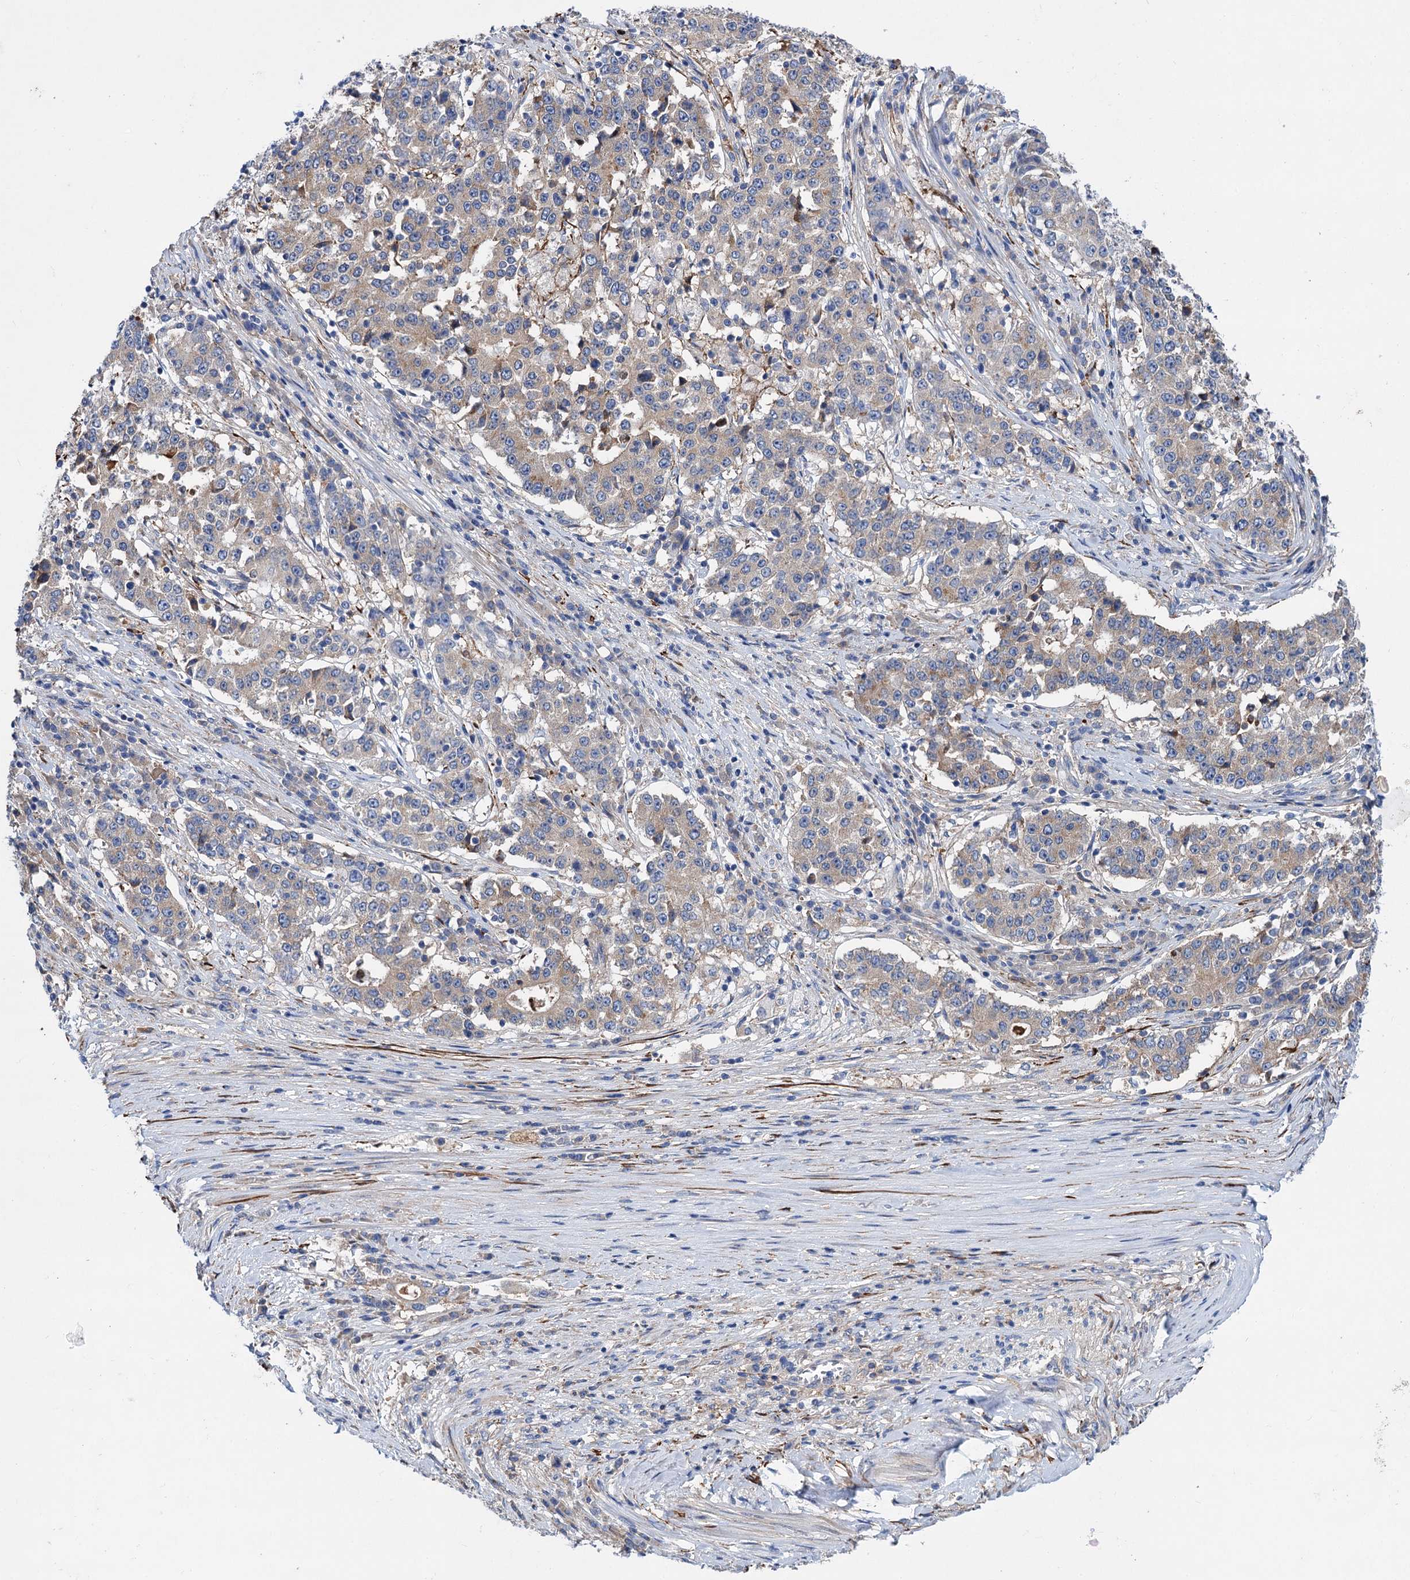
{"staining": {"intensity": "negative", "quantity": "none", "location": "none"}, "tissue": "stomach cancer", "cell_type": "Tumor cells", "image_type": "cancer", "snomed": [{"axis": "morphology", "description": "Adenocarcinoma, NOS"}, {"axis": "topography", "description": "Stomach"}], "caption": "Tumor cells show no significant protein expression in stomach cancer (adenocarcinoma).", "gene": "TRIM55", "patient": {"sex": "male", "age": 59}}